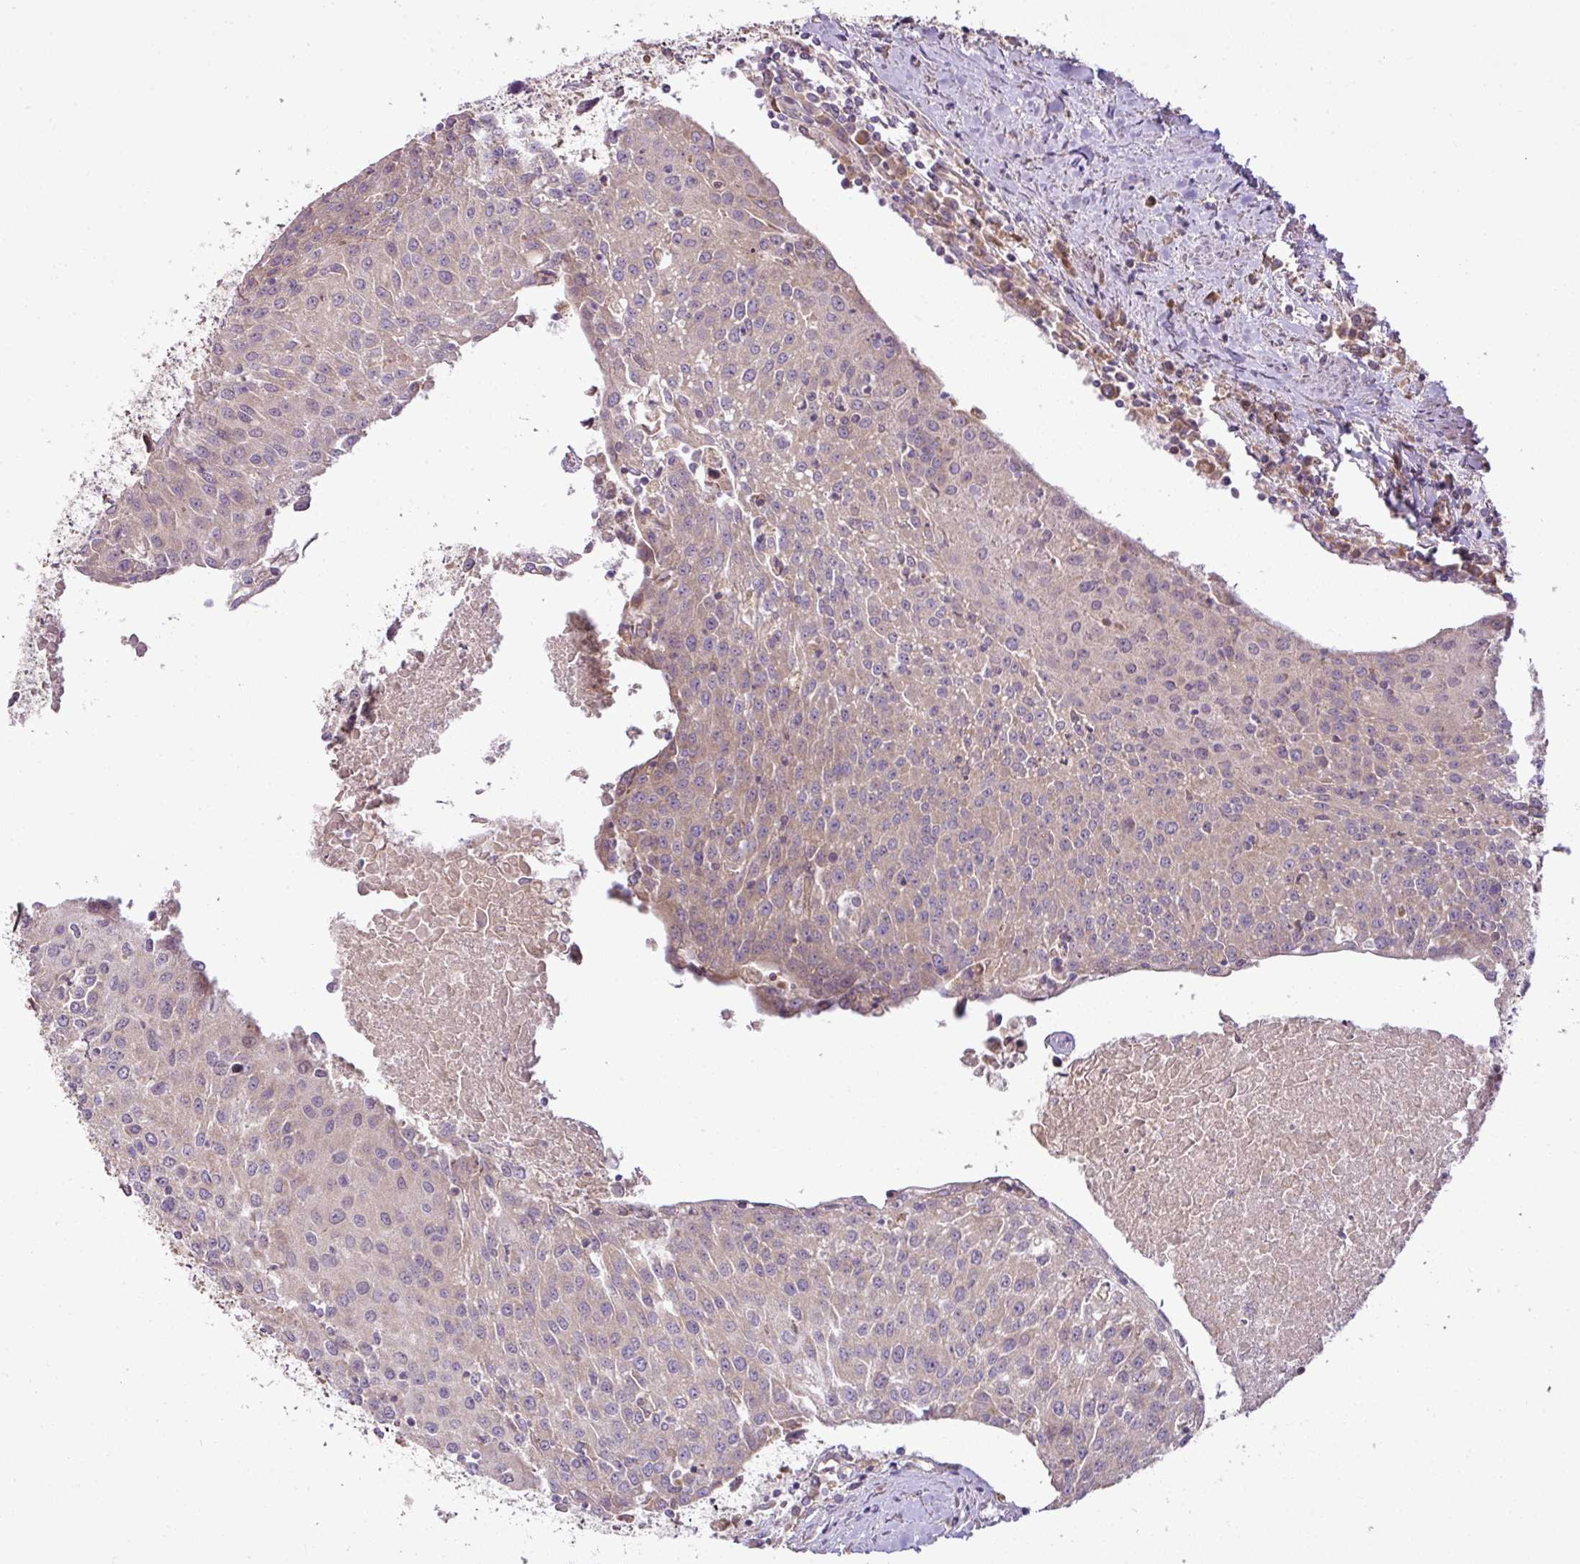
{"staining": {"intensity": "negative", "quantity": "none", "location": "none"}, "tissue": "urothelial cancer", "cell_type": "Tumor cells", "image_type": "cancer", "snomed": [{"axis": "morphology", "description": "Urothelial carcinoma, High grade"}, {"axis": "topography", "description": "Urinary bladder"}], "caption": "Tumor cells are negative for protein expression in human urothelial cancer.", "gene": "COX18", "patient": {"sex": "female", "age": 85}}